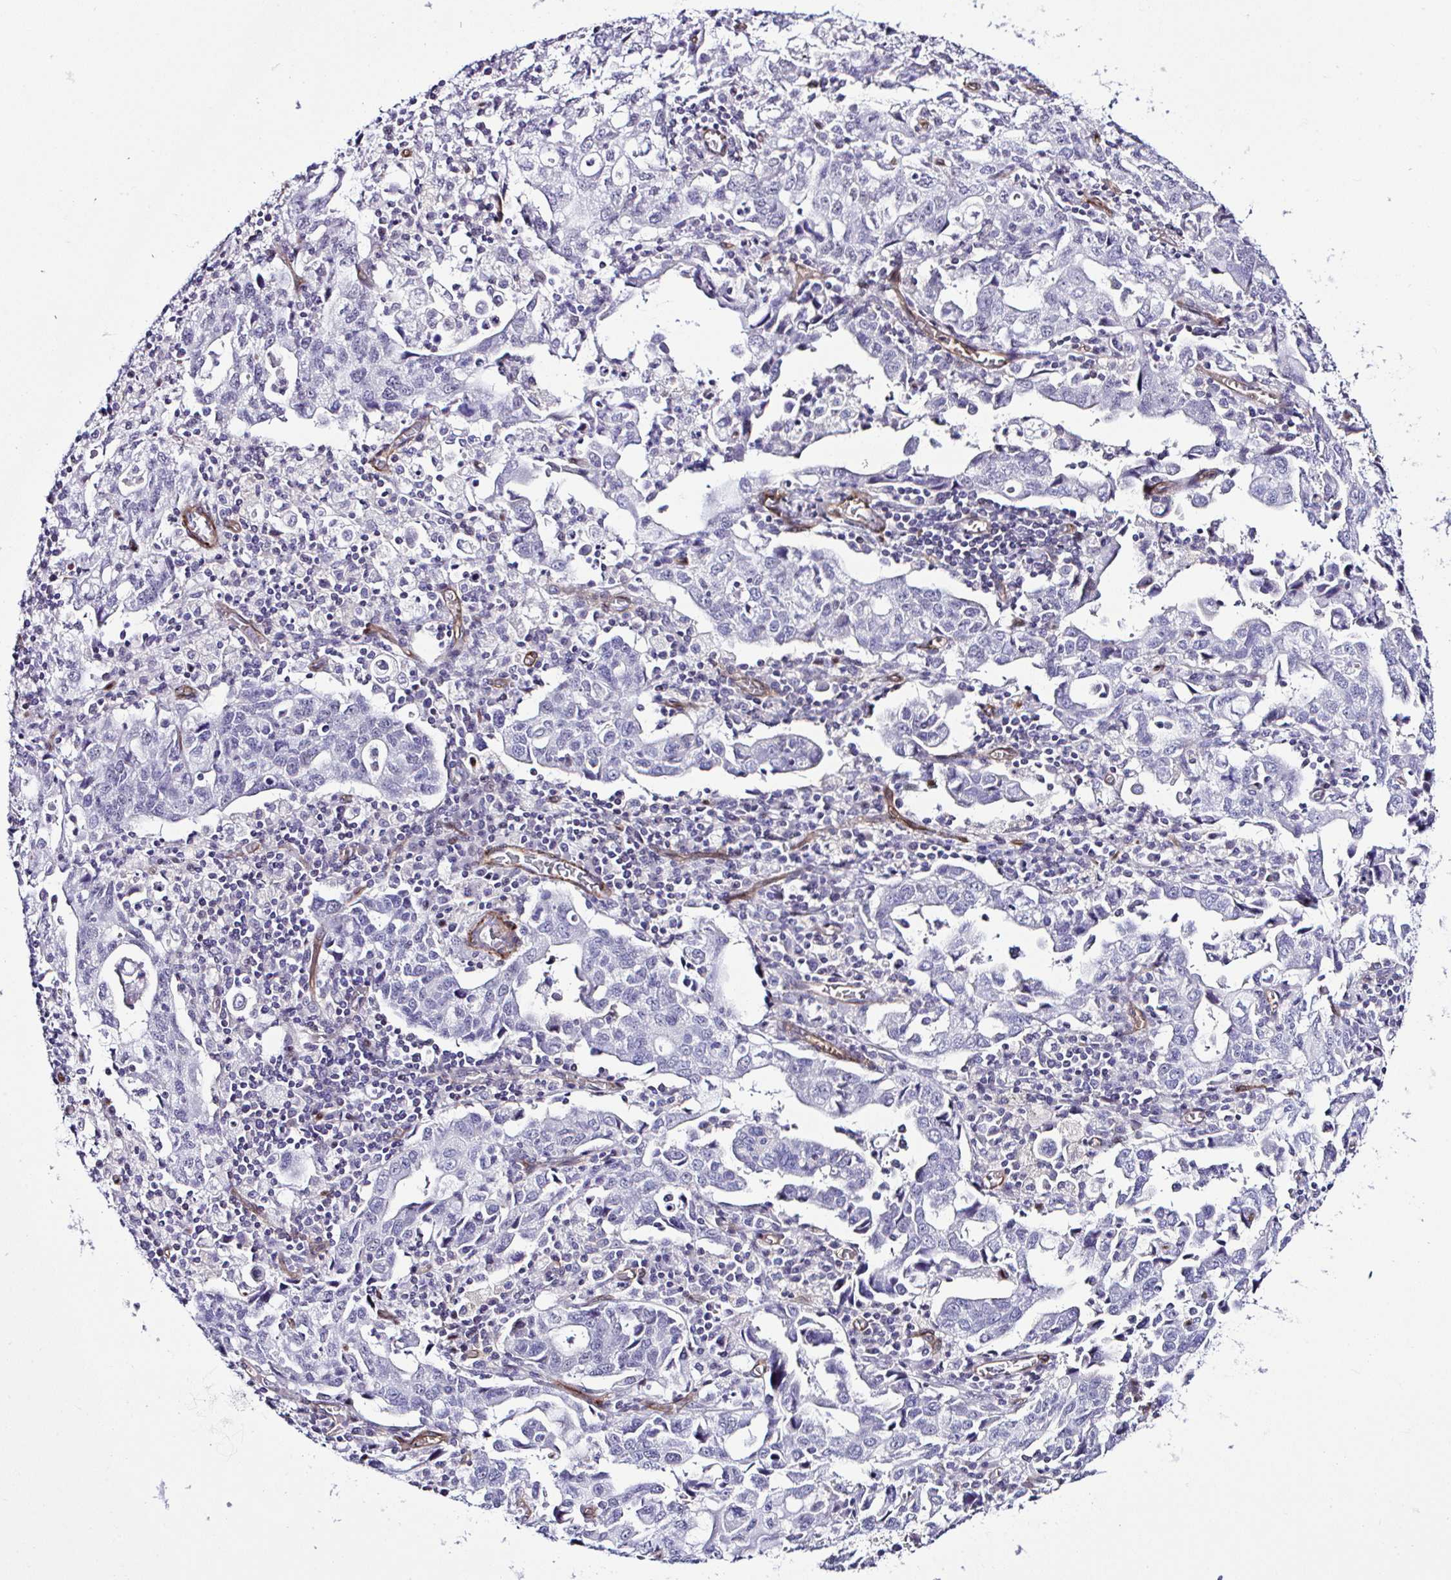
{"staining": {"intensity": "negative", "quantity": "none", "location": "none"}, "tissue": "stomach cancer", "cell_type": "Tumor cells", "image_type": "cancer", "snomed": [{"axis": "morphology", "description": "Adenocarcinoma, NOS"}, {"axis": "topography", "description": "Stomach, upper"}], "caption": "A histopathology image of human adenocarcinoma (stomach) is negative for staining in tumor cells.", "gene": "FBXO34", "patient": {"sex": "male", "age": 85}}